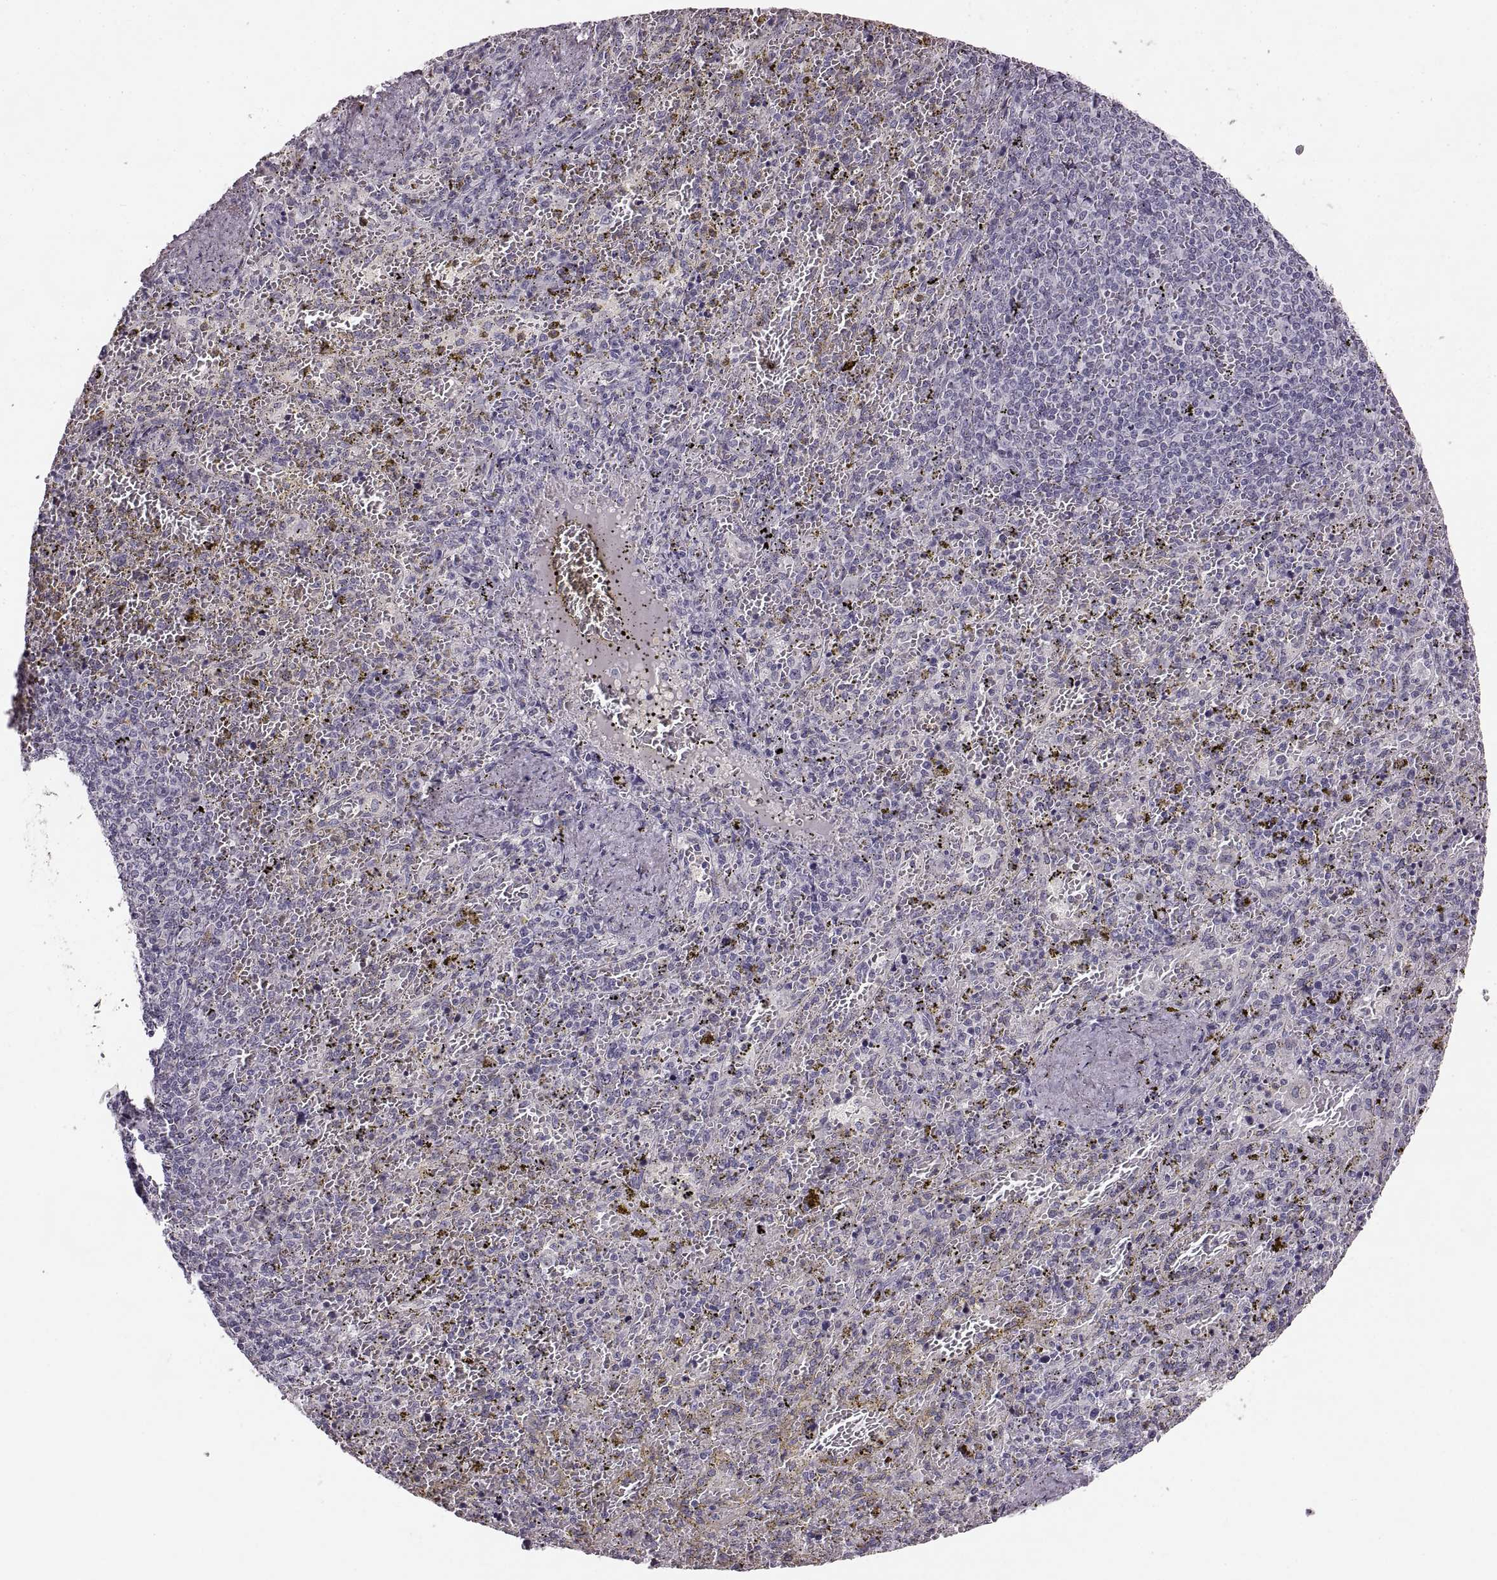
{"staining": {"intensity": "negative", "quantity": "none", "location": "none"}, "tissue": "spleen", "cell_type": "Cells in red pulp", "image_type": "normal", "snomed": [{"axis": "morphology", "description": "Normal tissue, NOS"}, {"axis": "topography", "description": "Spleen"}], "caption": "High magnification brightfield microscopy of normal spleen stained with DAB (3,3'-diaminobenzidine) (brown) and counterstained with hematoxylin (blue): cells in red pulp show no significant expression. (DAB immunohistochemistry, high magnification).", "gene": "CNTN1", "patient": {"sex": "female", "age": 50}}